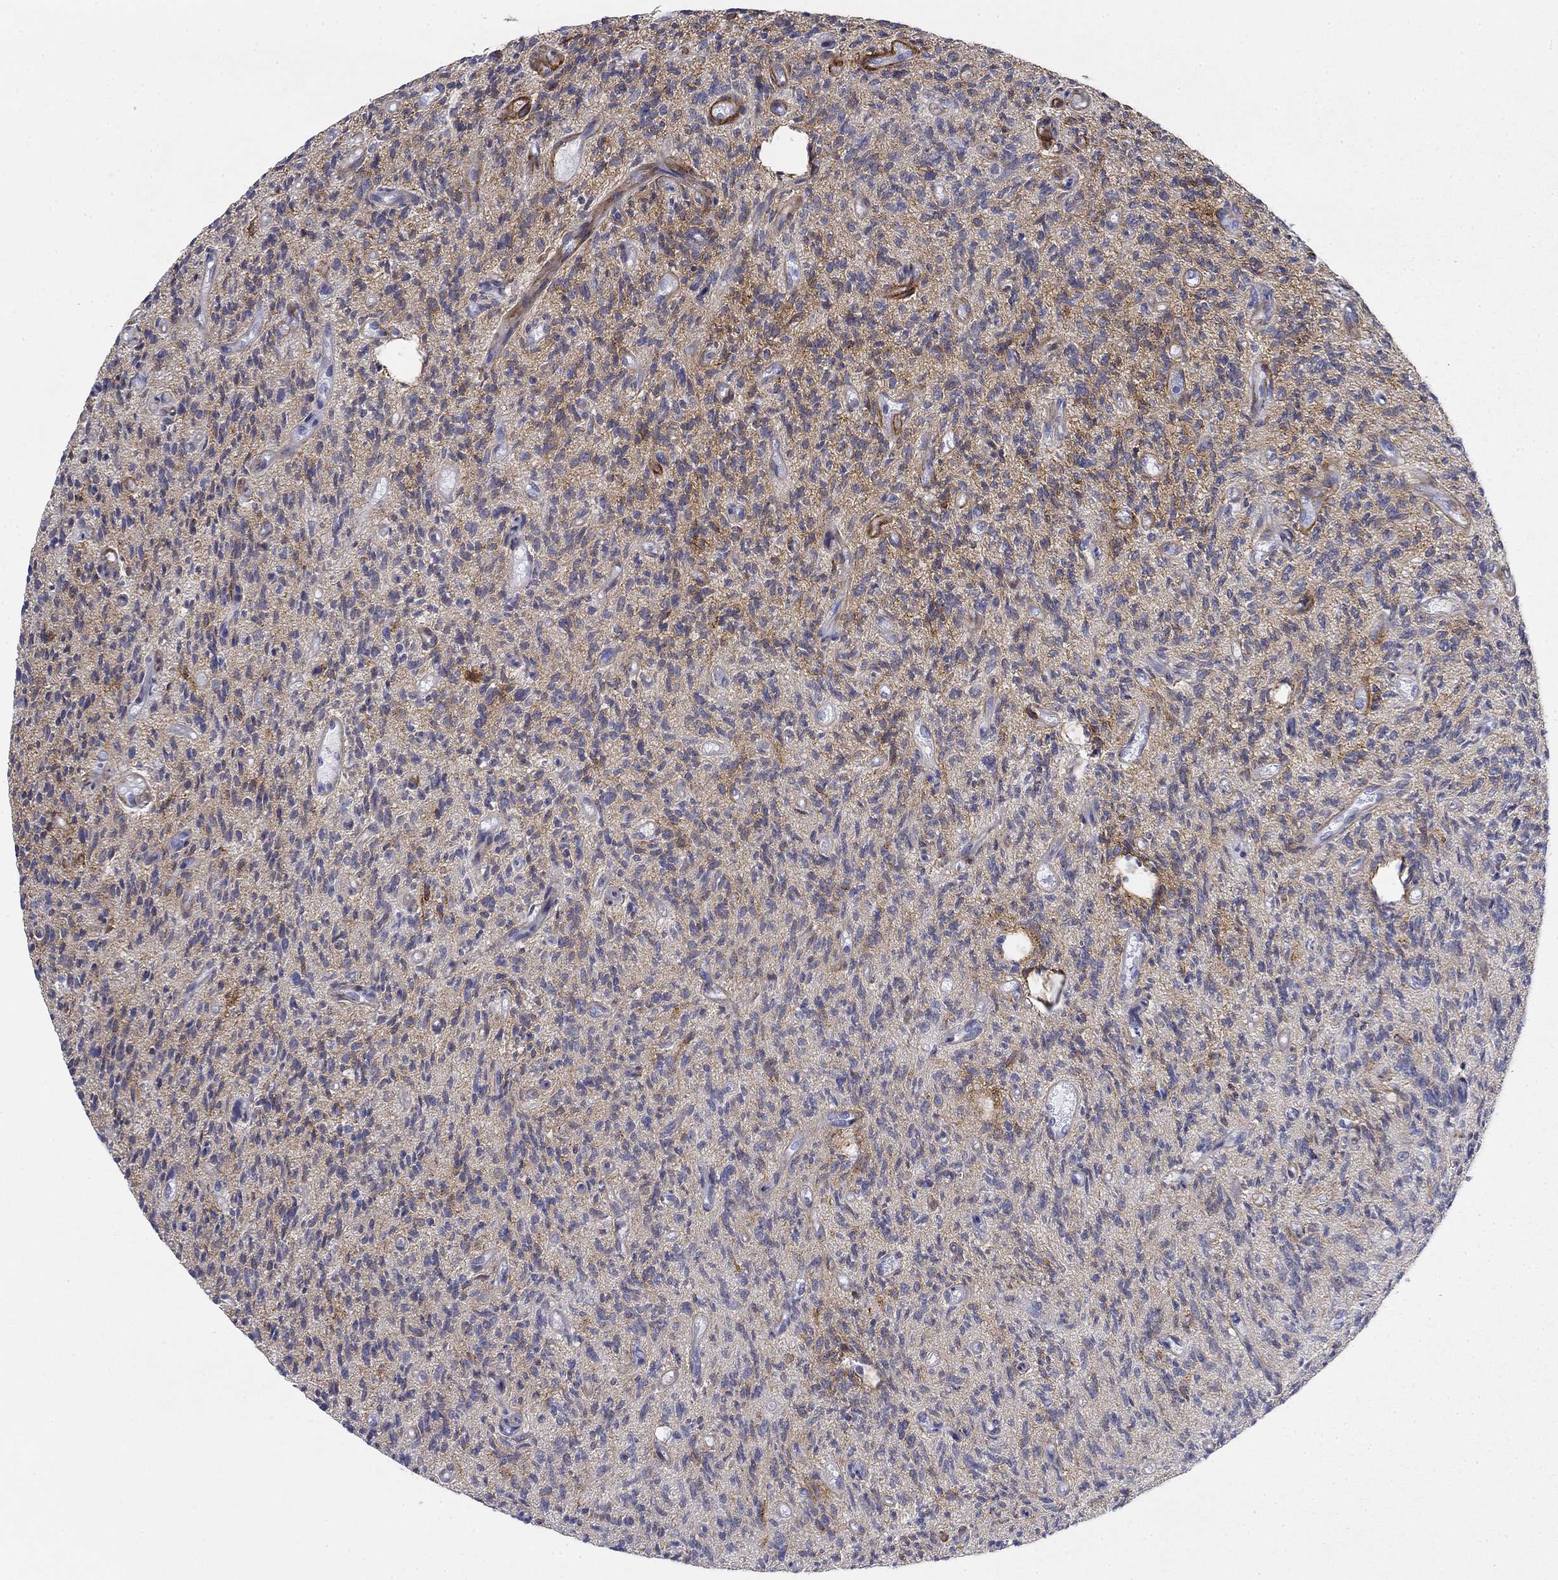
{"staining": {"intensity": "strong", "quantity": "<25%", "location": "cytoplasmic/membranous"}, "tissue": "glioma", "cell_type": "Tumor cells", "image_type": "cancer", "snomed": [{"axis": "morphology", "description": "Glioma, malignant, High grade"}, {"axis": "topography", "description": "Brain"}], "caption": "This photomicrograph exhibits IHC staining of human malignant high-grade glioma, with medium strong cytoplasmic/membranous positivity in approximately <25% of tumor cells.", "gene": "GPC1", "patient": {"sex": "male", "age": 64}}